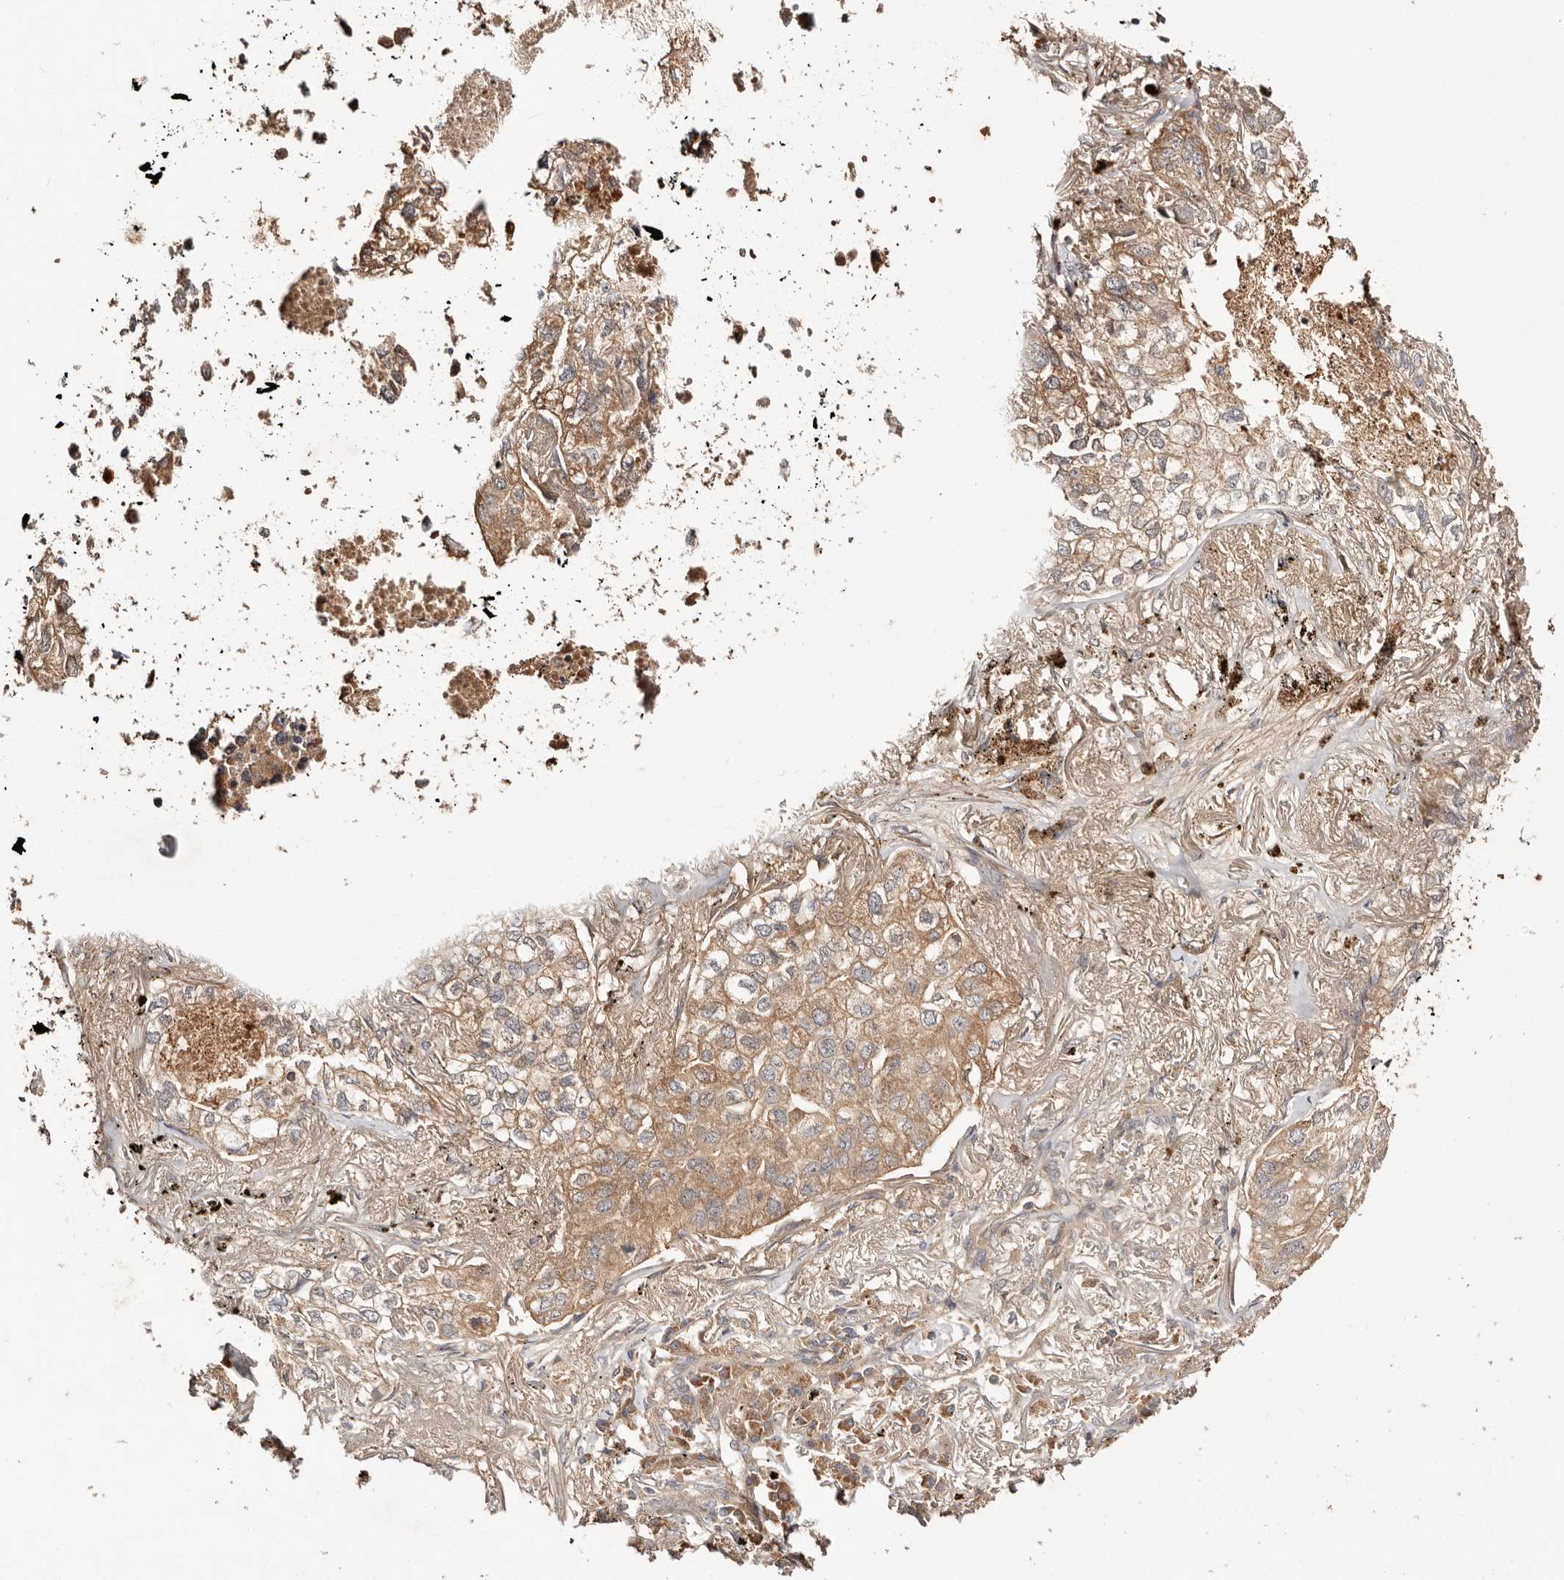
{"staining": {"intensity": "moderate", "quantity": ">75%", "location": "cytoplasmic/membranous"}, "tissue": "lung cancer", "cell_type": "Tumor cells", "image_type": "cancer", "snomed": [{"axis": "morphology", "description": "Adenocarcinoma, NOS"}, {"axis": "topography", "description": "Lung"}], "caption": "Protein expression analysis of human adenocarcinoma (lung) reveals moderate cytoplasmic/membranous positivity in about >75% of tumor cells. The staining was performed using DAB, with brown indicating positive protein expression. Nuclei are stained blue with hematoxylin.", "gene": "PKIB", "patient": {"sex": "male", "age": 65}}